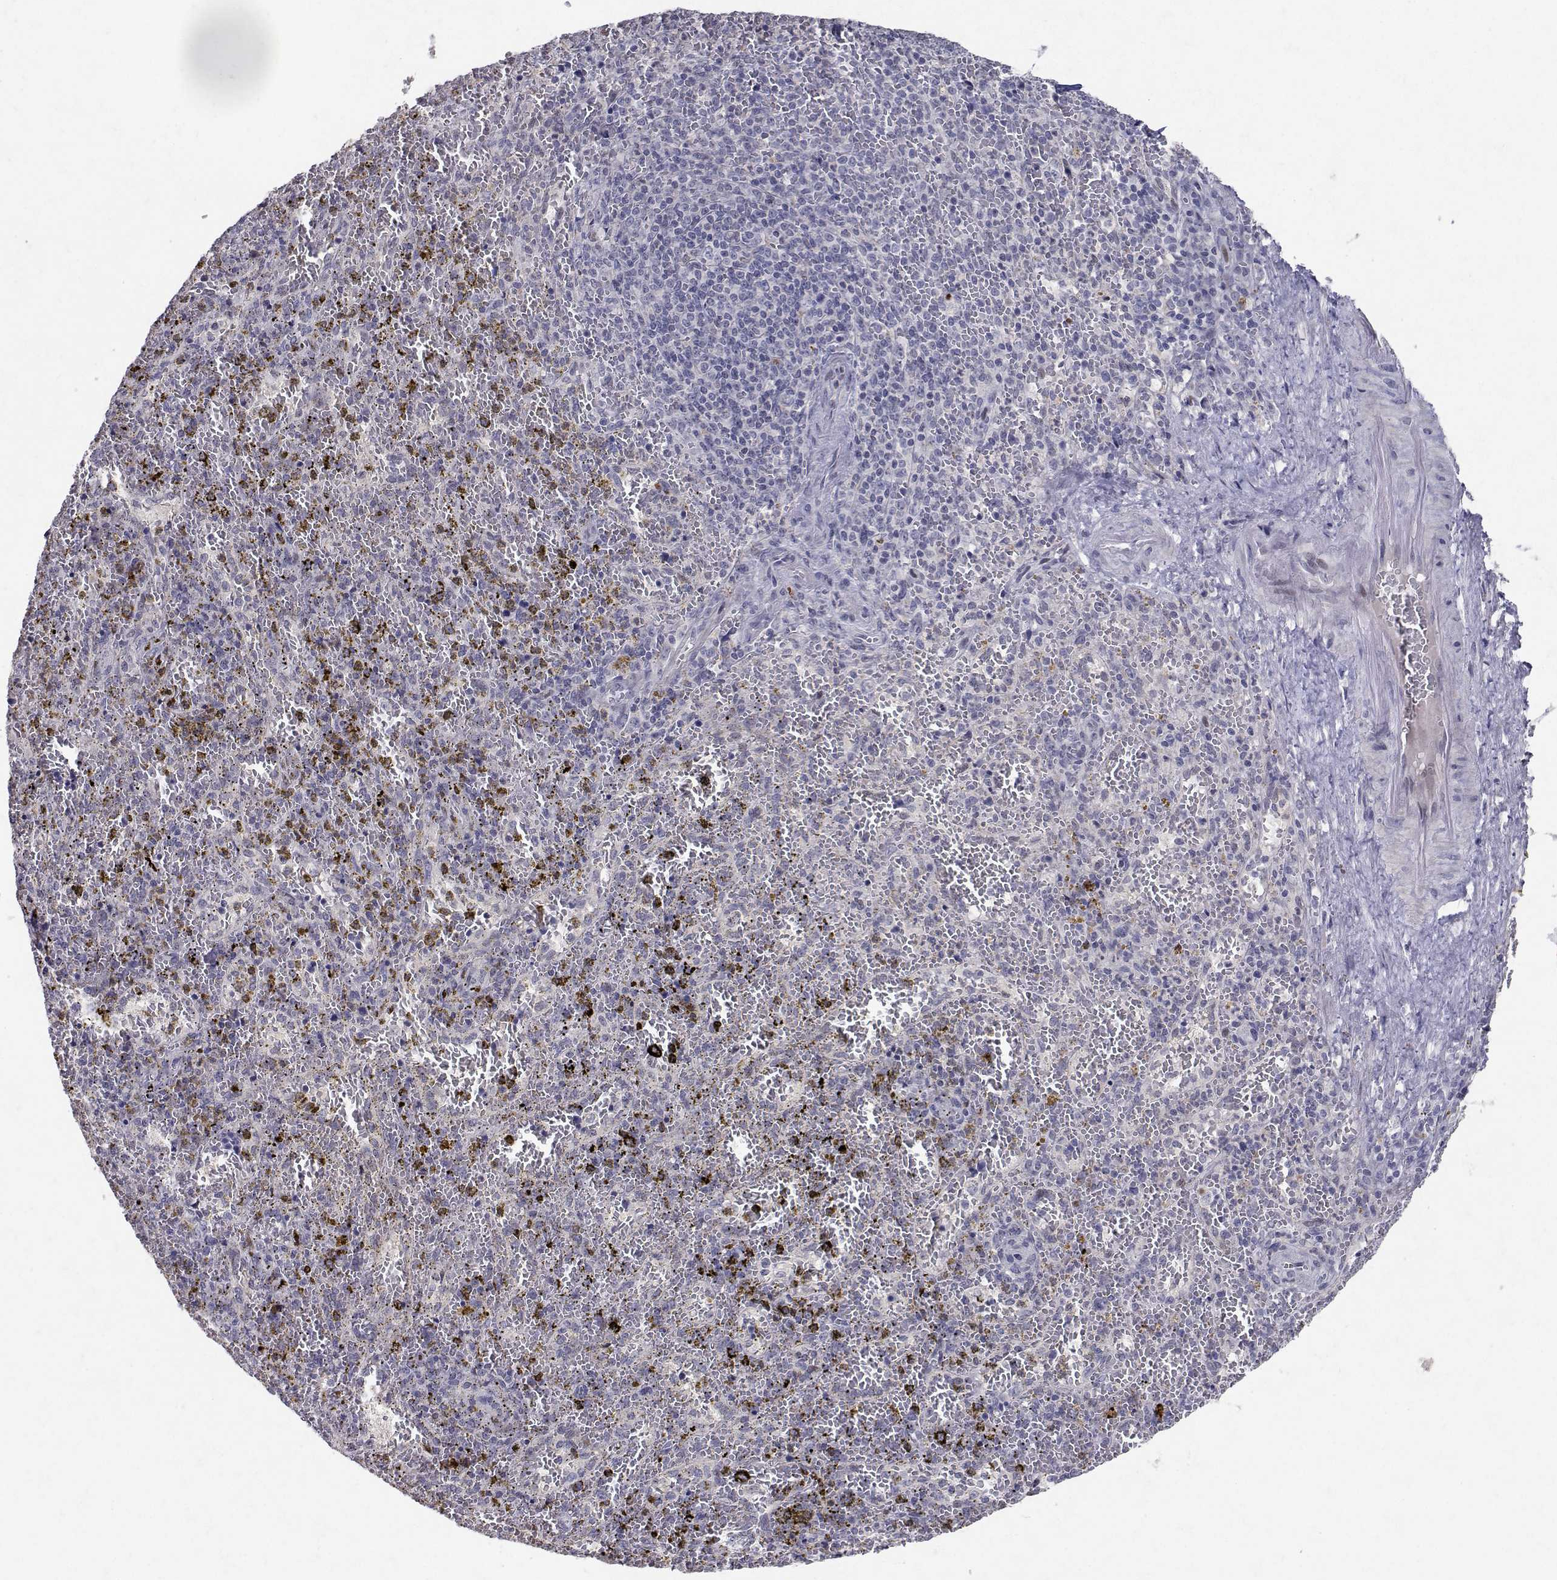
{"staining": {"intensity": "negative", "quantity": "none", "location": "none"}, "tissue": "spleen", "cell_type": "Cells in red pulp", "image_type": "normal", "snomed": [{"axis": "morphology", "description": "Normal tissue, NOS"}, {"axis": "topography", "description": "Spleen"}], "caption": "Immunohistochemistry (IHC) histopathology image of unremarkable spleen: human spleen stained with DAB (3,3'-diaminobenzidine) displays no significant protein expression in cells in red pulp.", "gene": "RBPJL", "patient": {"sex": "female", "age": 50}}